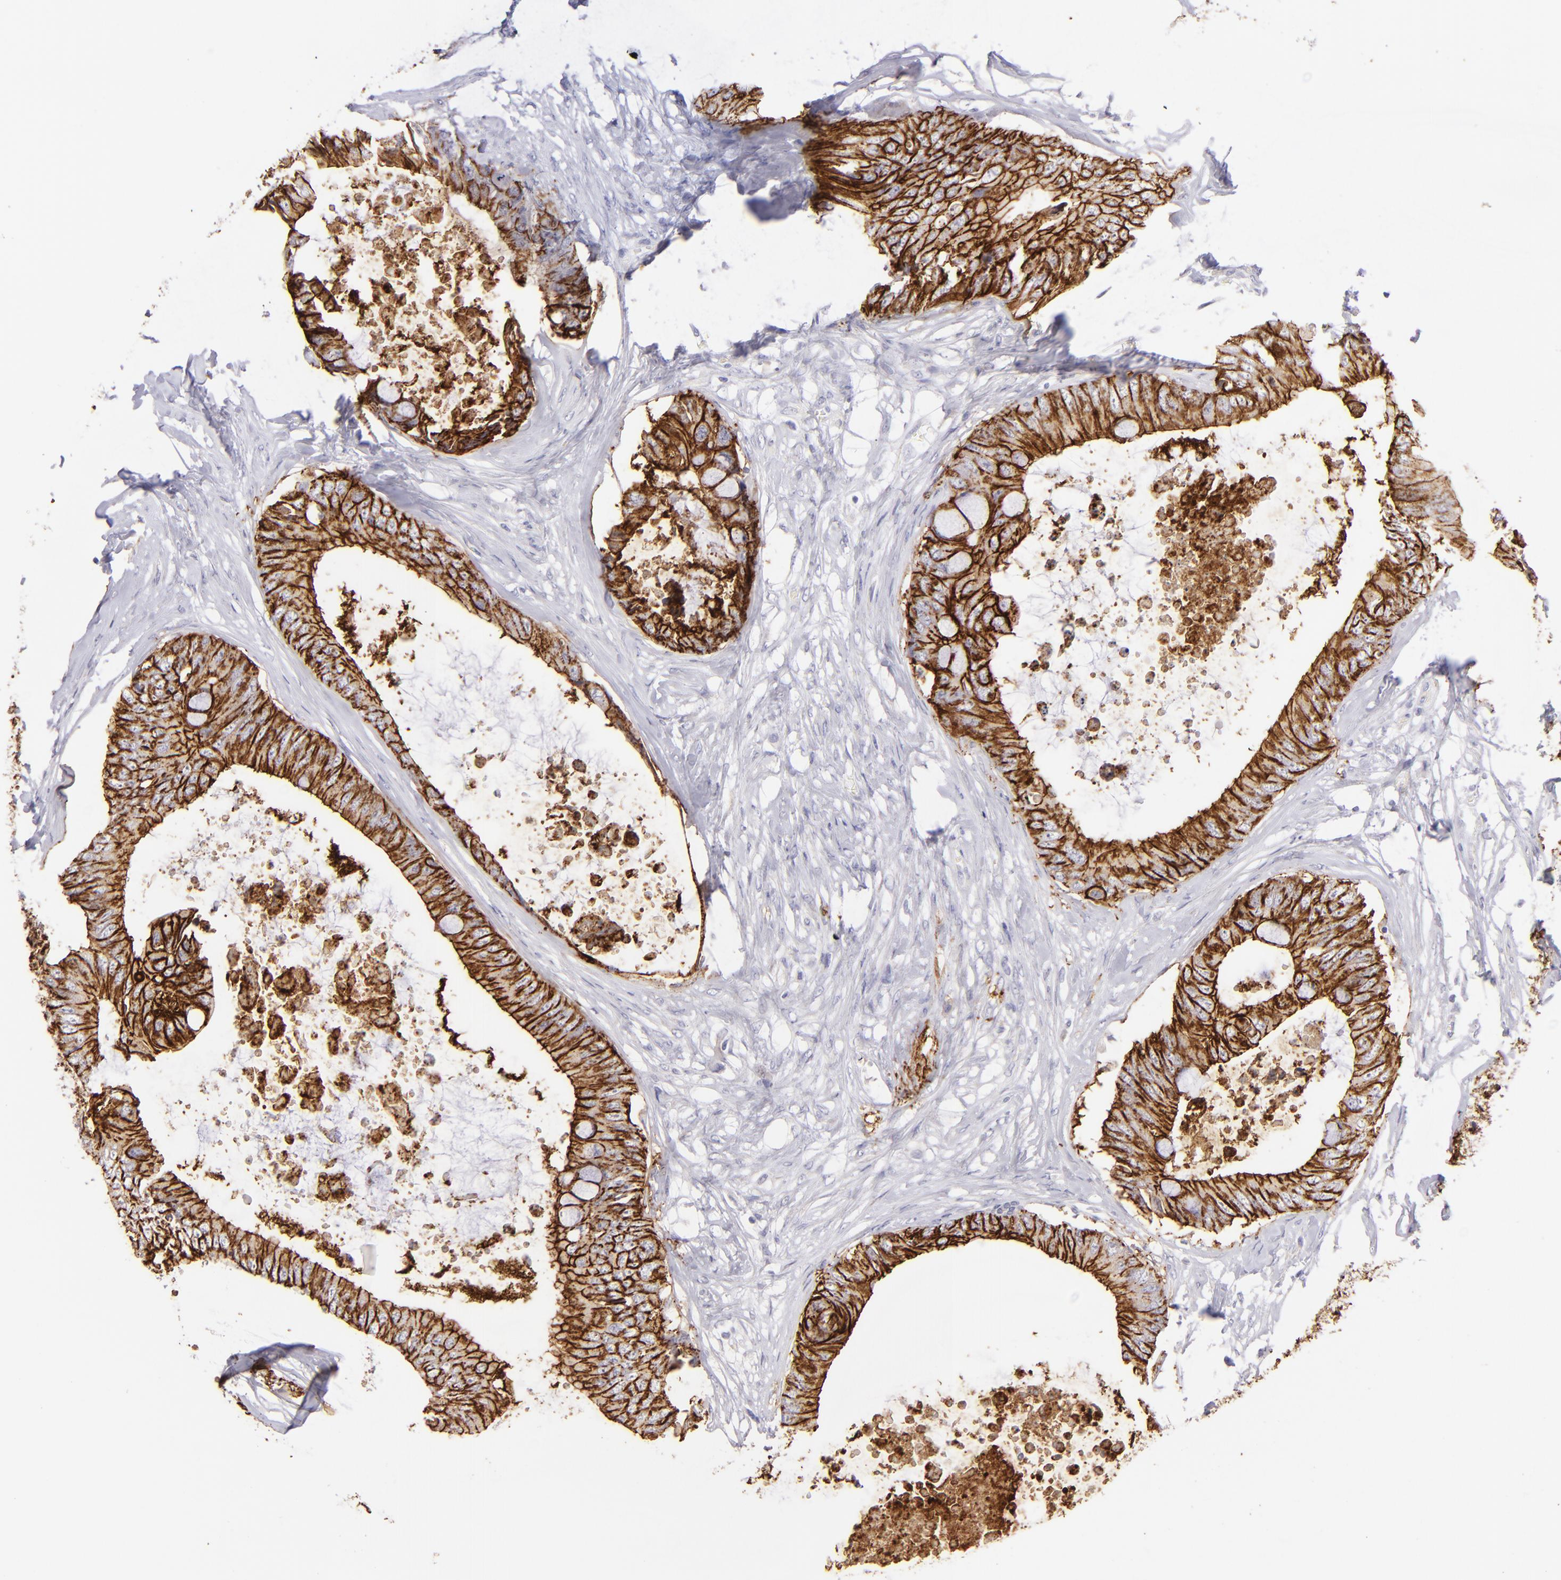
{"staining": {"intensity": "strong", "quantity": ">75%", "location": "cytoplasmic/membranous"}, "tissue": "colorectal cancer", "cell_type": "Tumor cells", "image_type": "cancer", "snomed": [{"axis": "morphology", "description": "Normal tissue, NOS"}, {"axis": "morphology", "description": "Adenocarcinoma, NOS"}, {"axis": "topography", "description": "Rectum"}, {"axis": "topography", "description": "Peripheral nerve tissue"}], "caption": "A brown stain shows strong cytoplasmic/membranous positivity of a protein in colorectal cancer (adenocarcinoma) tumor cells. The staining was performed using DAB (3,3'-diaminobenzidine) to visualize the protein expression in brown, while the nuclei were stained in blue with hematoxylin (Magnification: 20x).", "gene": "CLDN4", "patient": {"sex": "female", "age": 77}}